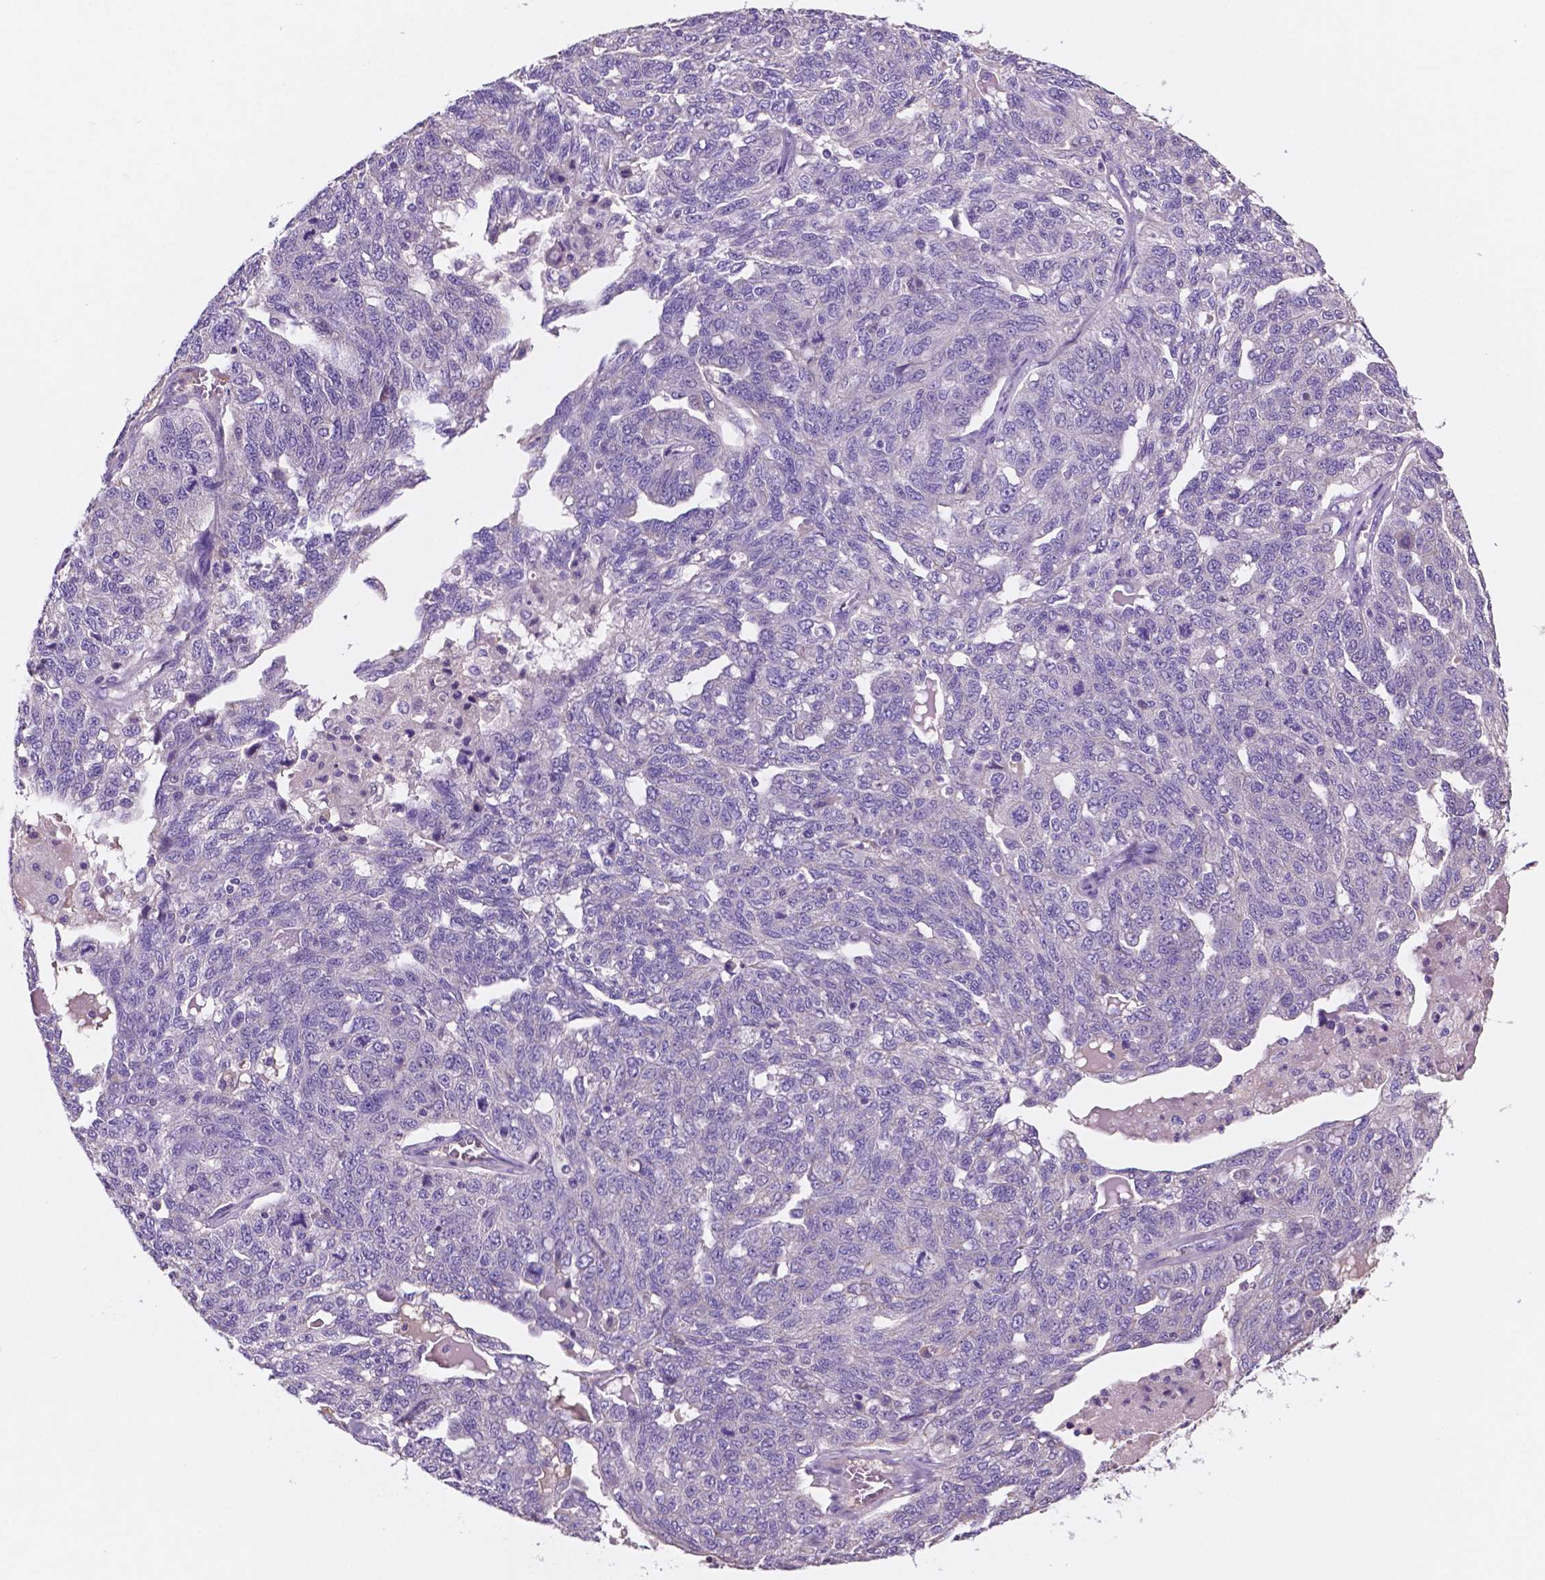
{"staining": {"intensity": "negative", "quantity": "none", "location": "none"}, "tissue": "ovarian cancer", "cell_type": "Tumor cells", "image_type": "cancer", "snomed": [{"axis": "morphology", "description": "Cystadenocarcinoma, serous, NOS"}, {"axis": "topography", "description": "Ovary"}], "caption": "Immunohistochemistry (IHC) of ovarian serous cystadenocarcinoma shows no positivity in tumor cells.", "gene": "MKRN2OS", "patient": {"sex": "female", "age": 71}}